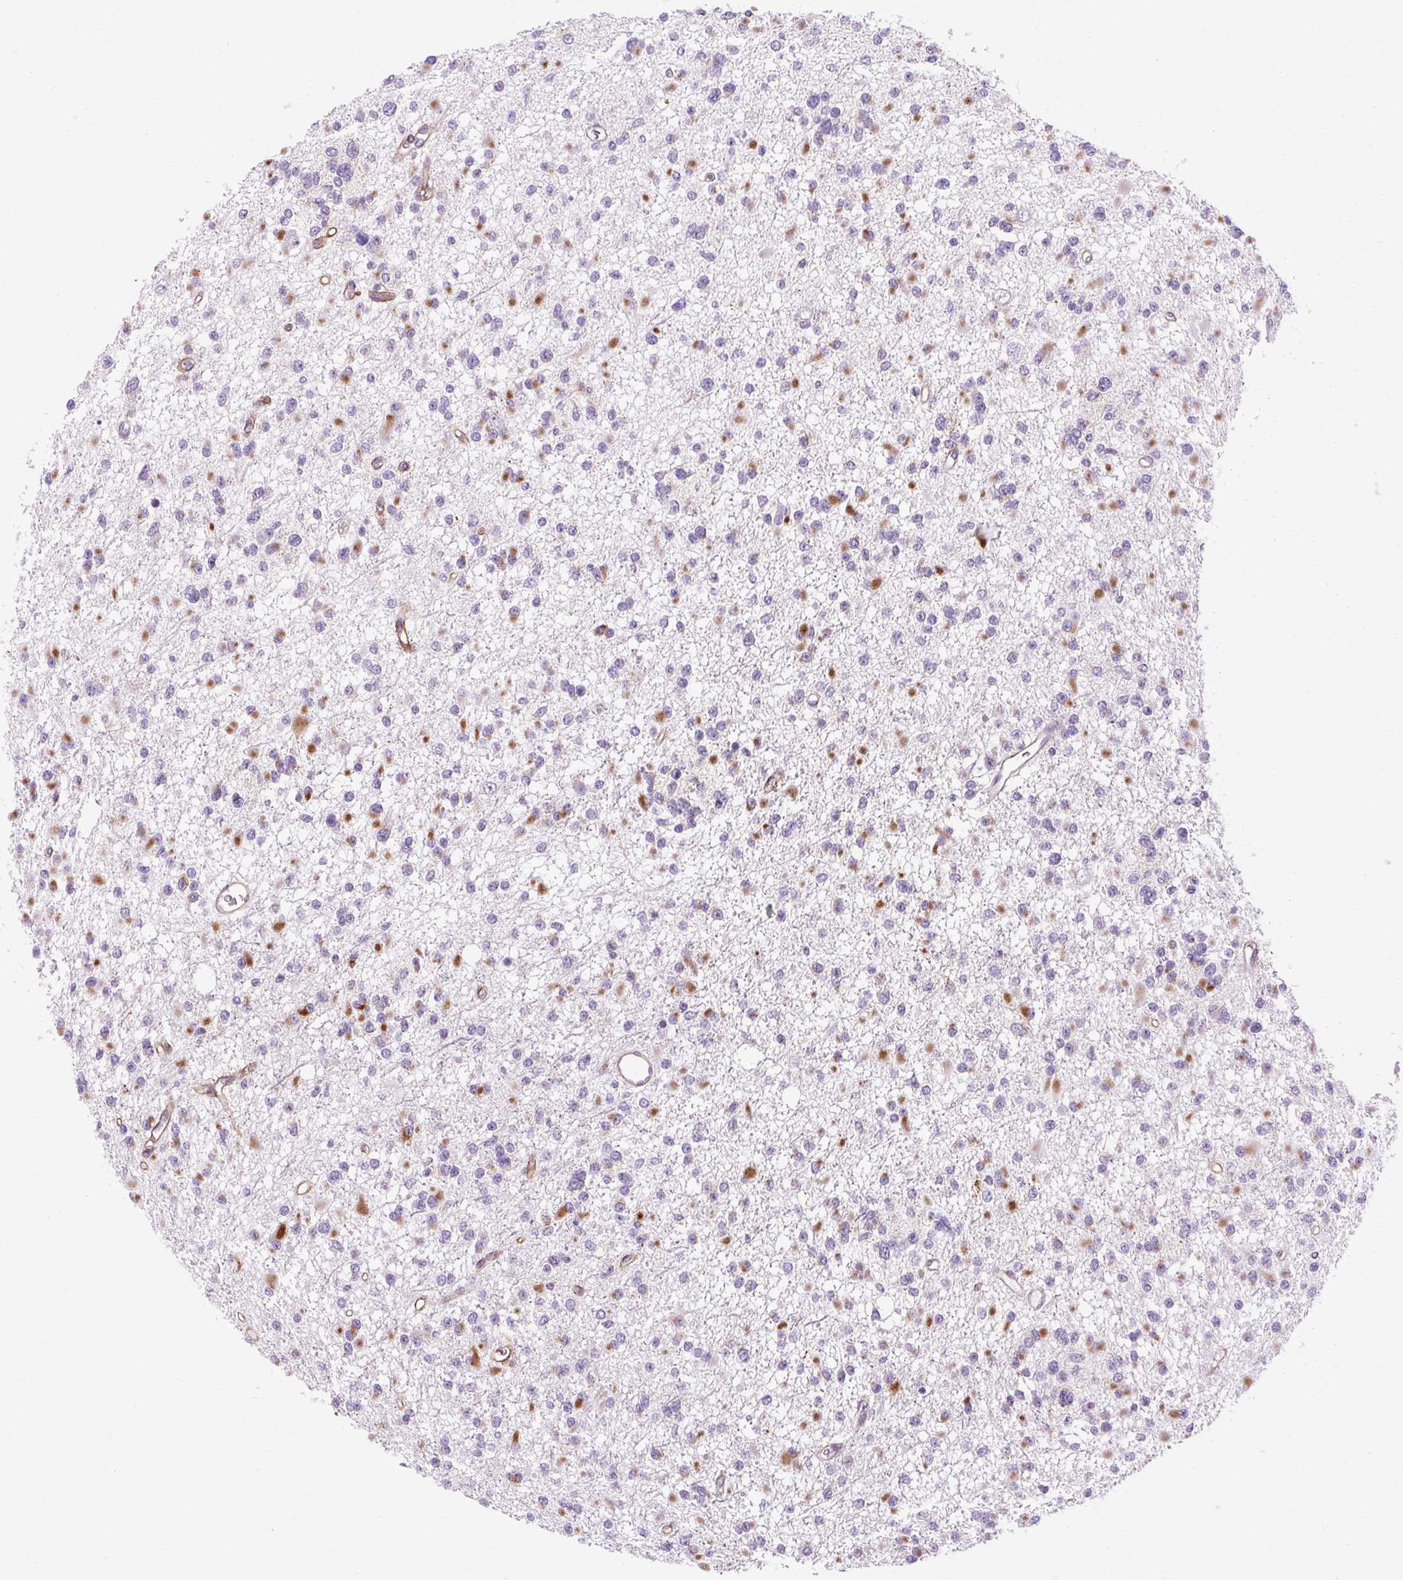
{"staining": {"intensity": "moderate", "quantity": "25%-75%", "location": "cytoplasmic/membranous"}, "tissue": "glioma", "cell_type": "Tumor cells", "image_type": "cancer", "snomed": [{"axis": "morphology", "description": "Glioma, malignant, Low grade"}, {"axis": "topography", "description": "Brain"}], "caption": "Protein expression analysis of glioma reveals moderate cytoplasmic/membranous expression in approximately 25%-75% of tumor cells. (DAB IHC, brown staining for protein, blue staining for nuclei).", "gene": "B3GNT4", "patient": {"sex": "female", "age": 22}}